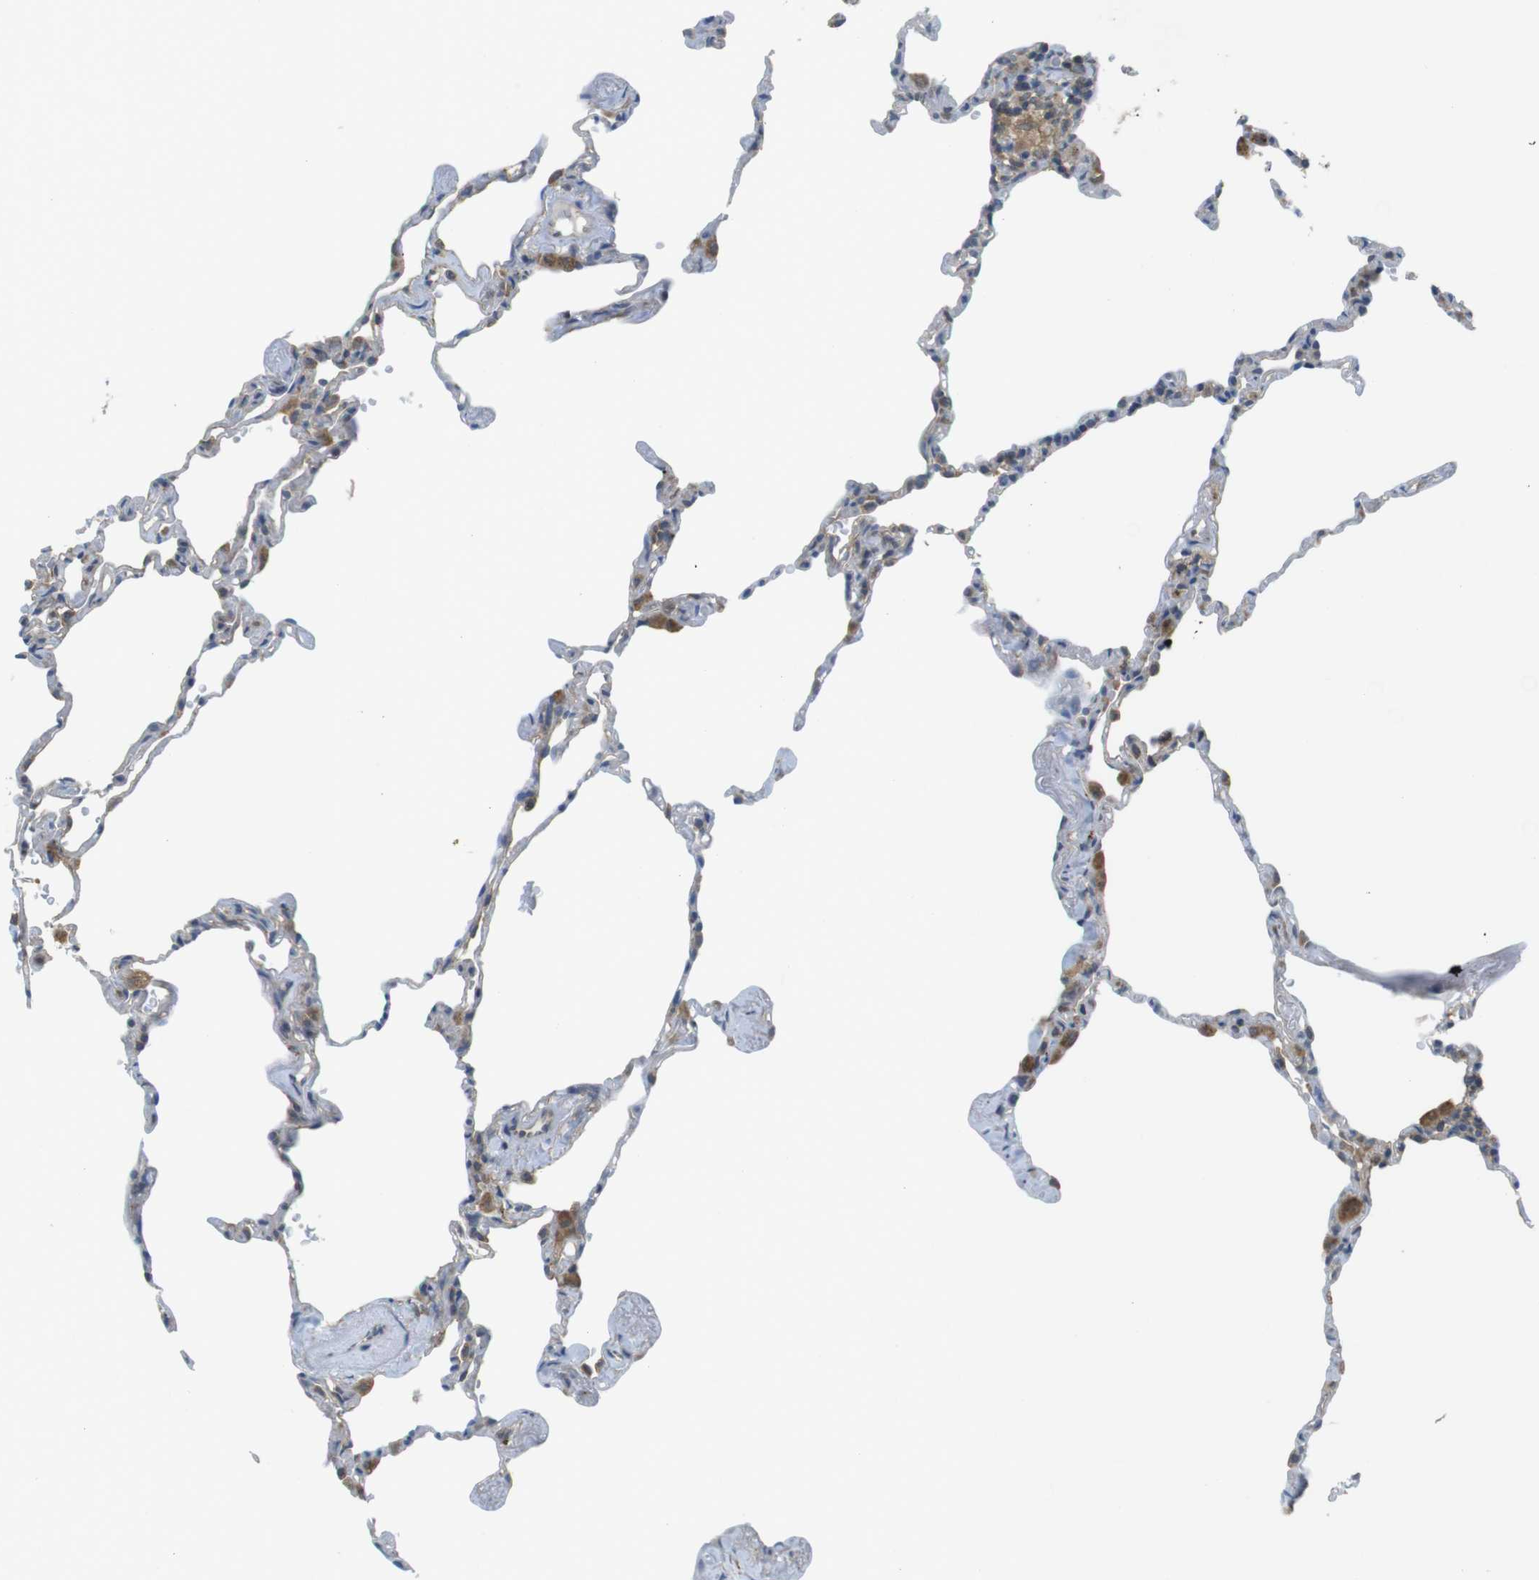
{"staining": {"intensity": "negative", "quantity": "none", "location": "none"}, "tissue": "lung", "cell_type": "Alveolar cells", "image_type": "normal", "snomed": [{"axis": "morphology", "description": "Normal tissue, NOS"}, {"axis": "topography", "description": "Lung"}], "caption": "Protein analysis of unremarkable lung displays no significant staining in alveolar cells. (Brightfield microscopy of DAB (3,3'-diaminobenzidine) IHC at high magnification).", "gene": "BRI3BP", "patient": {"sex": "male", "age": 59}}